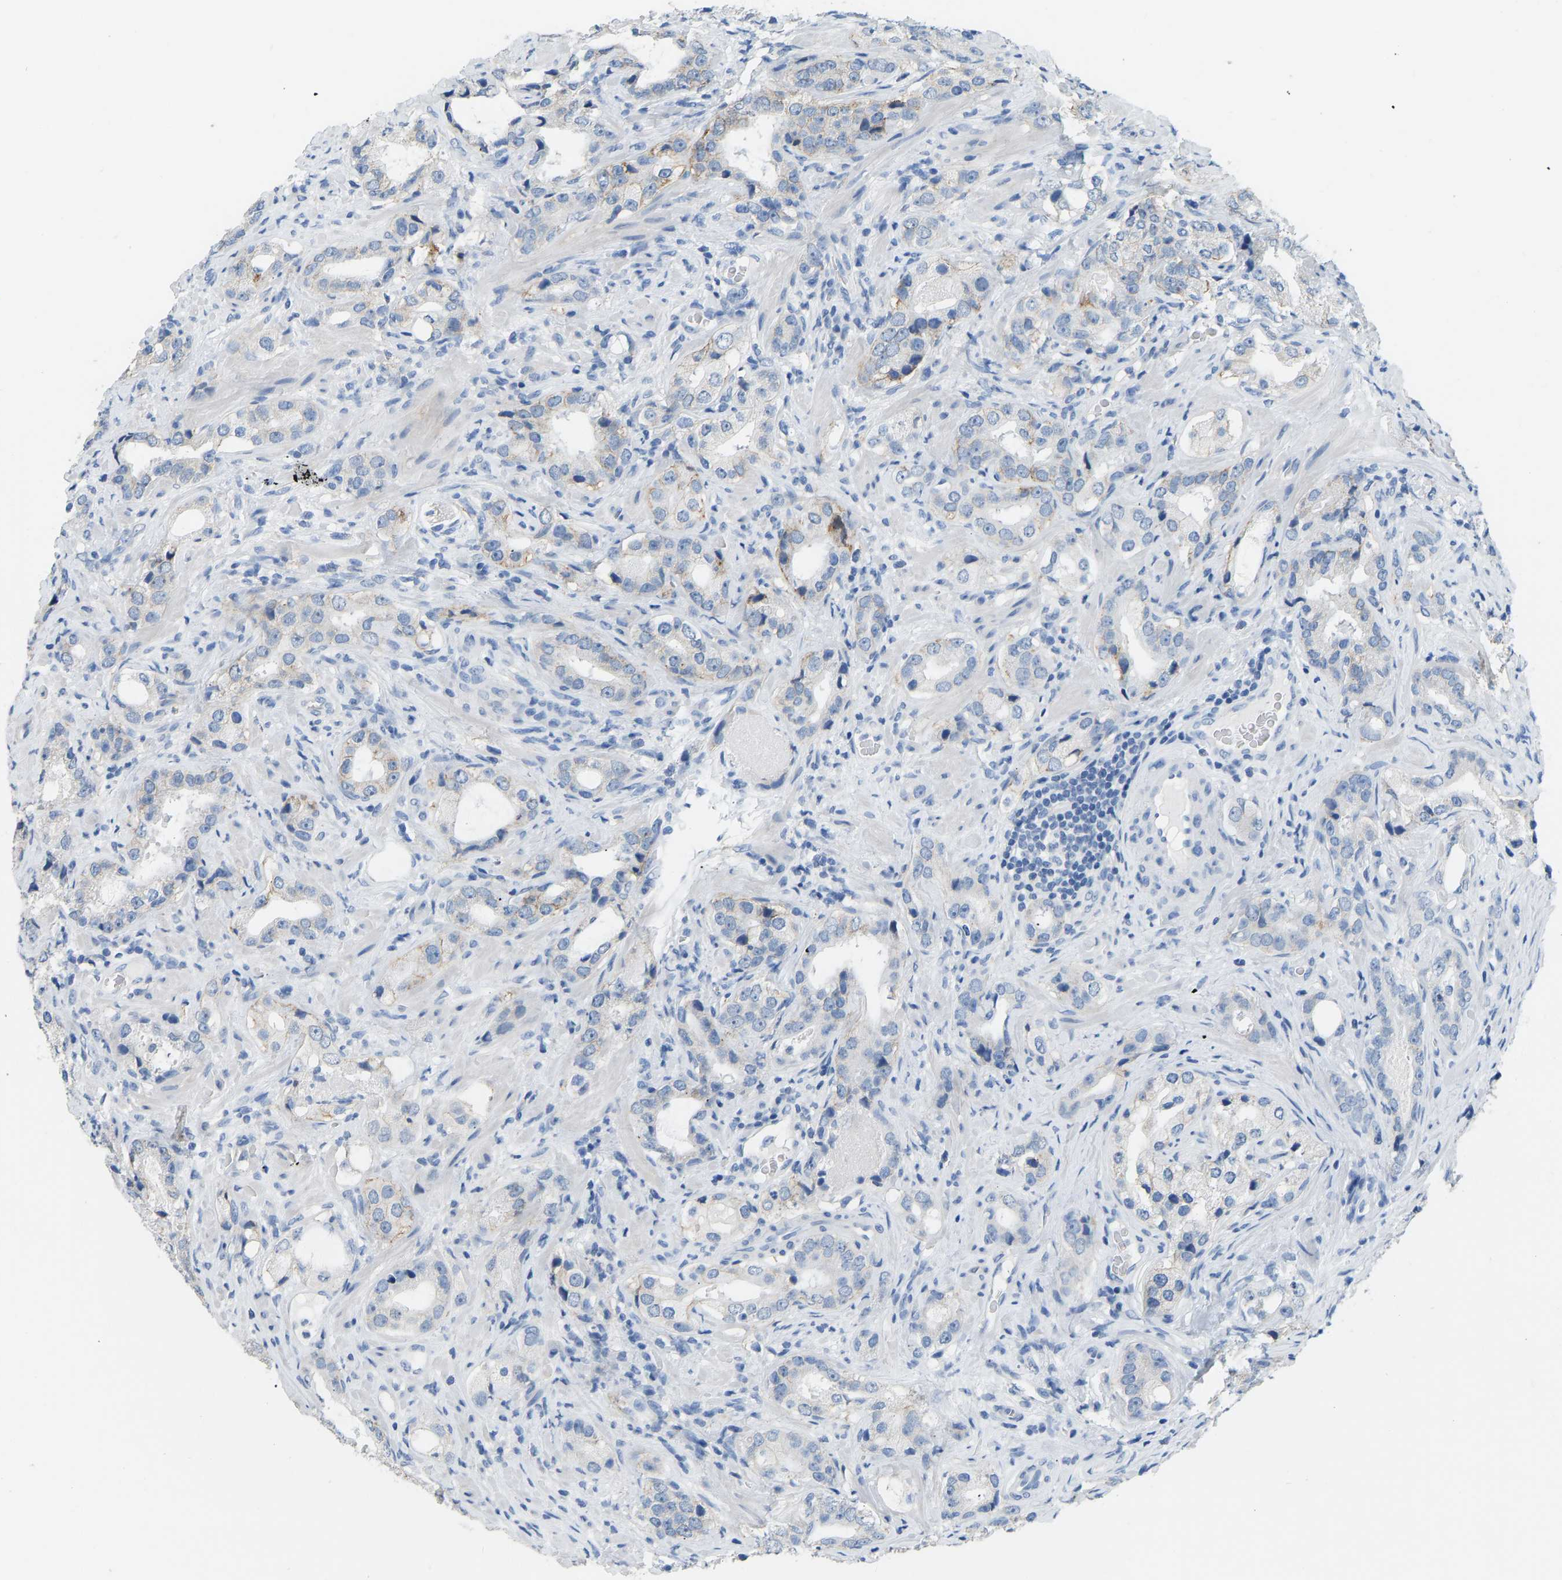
{"staining": {"intensity": "moderate", "quantity": "<25%", "location": "cytoplasmic/membranous"}, "tissue": "prostate cancer", "cell_type": "Tumor cells", "image_type": "cancer", "snomed": [{"axis": "morphology", "description": "Adenocarcinoma, High grade"}, {"axis": "topography", "description": "Prostate"}], "caption": "Prostate cancer (high-grade adenocarcinoma) tissue reveals moderate cytoplasmic/membranous staining in about <25% of tumor cells, visualized by immunohistochemistry. (DAB = brown stain, brightfield microscopy at high magnification).", "gene": "ATP1A1", "patient": {"sex": "male", "age": 63}}